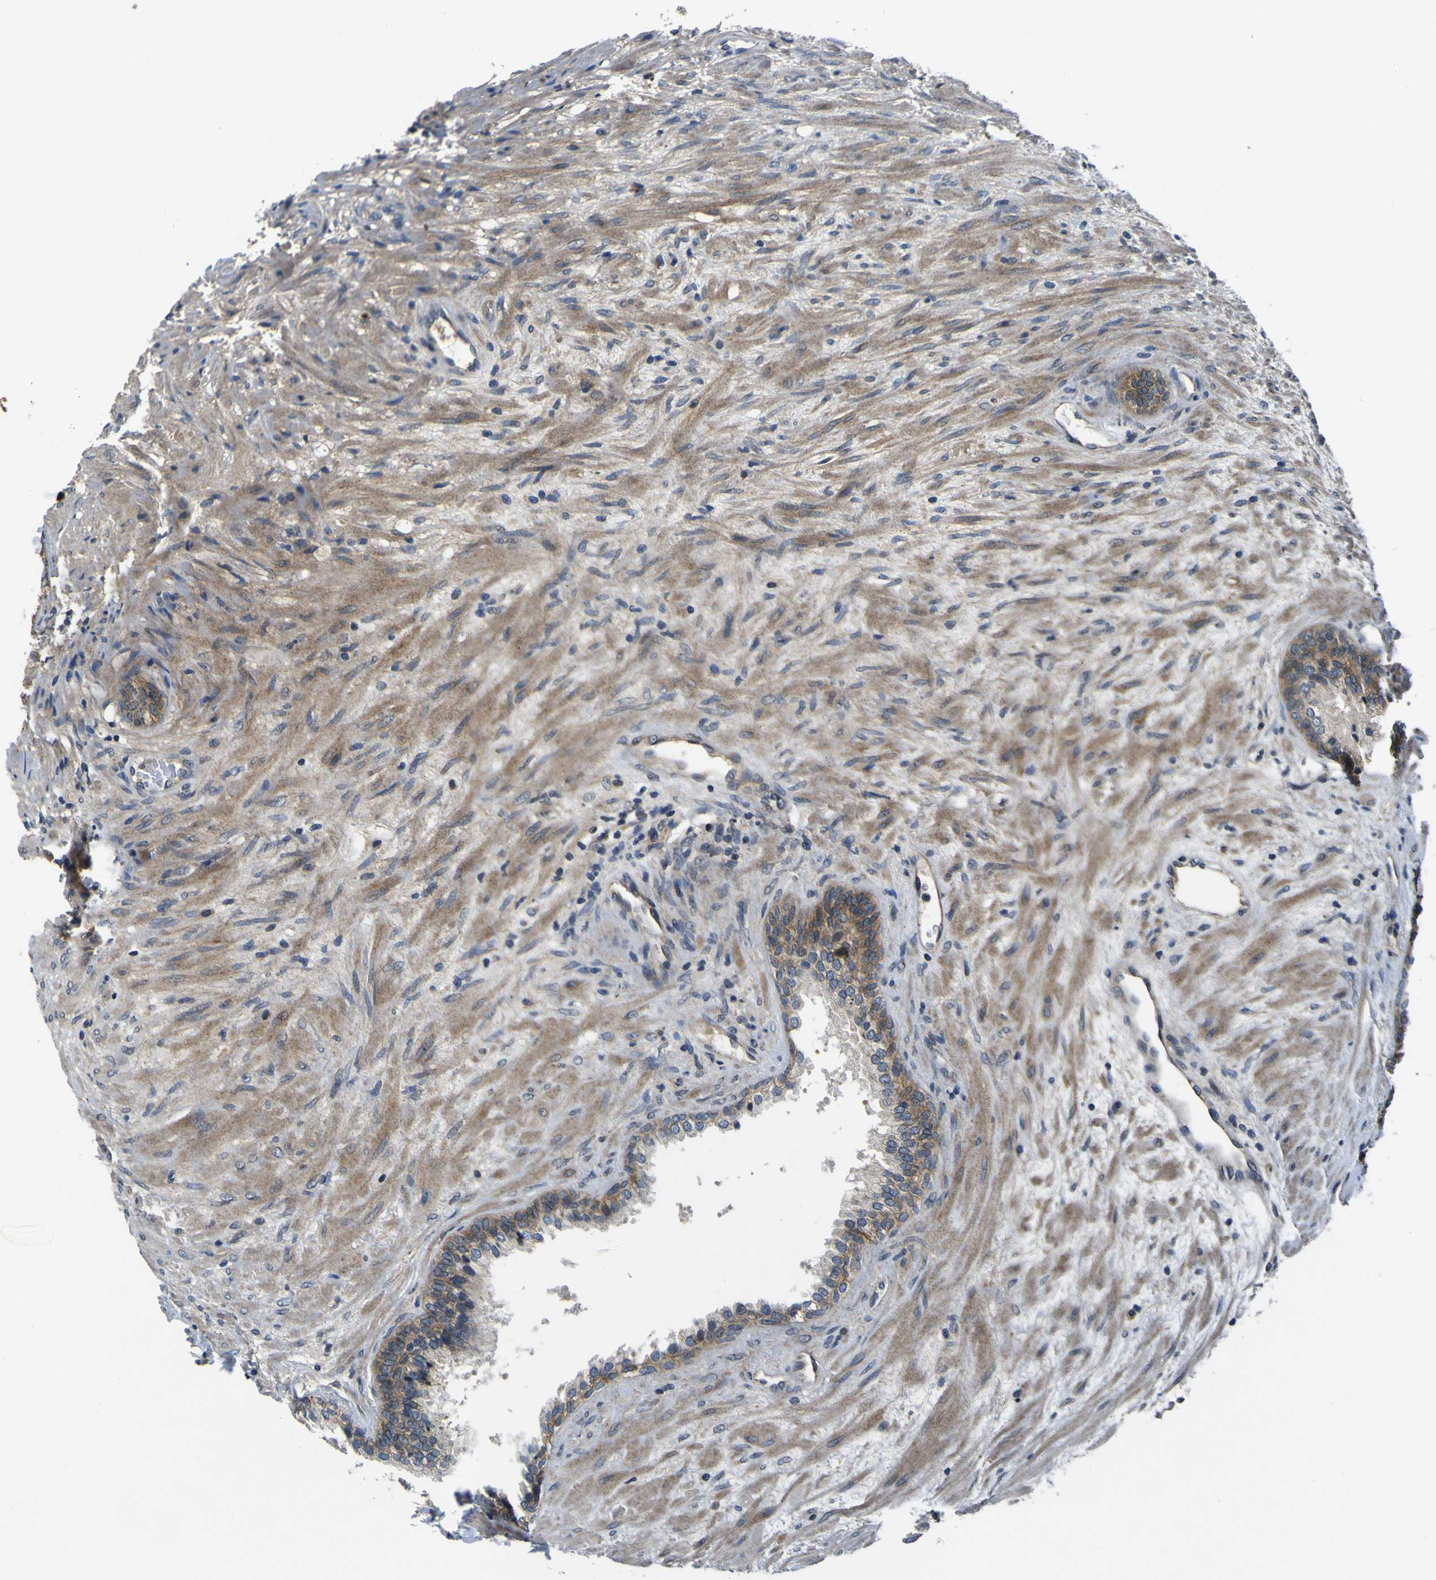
{"staining": {"intensity": "weak", "quantity": ">75%", "location": "cytoplasmic/membranous"}, "tissue": "prostate", "cell_type": "Glandular cells", "image_type": "normal", "snomed": [{"axis": "morphology", "description": "Normal tissue, NOS"}, {"axis": "topography", "description": "Prostate"}], "caption": "Approximately >75% of glandular cells in benign human prostate demonstrate weak cytoplasmic/membranous protein expression as visualized by brown immunohistochemical staining.", "gene": "EPHB4", "patient": {"sex": "male", "age": 76}}